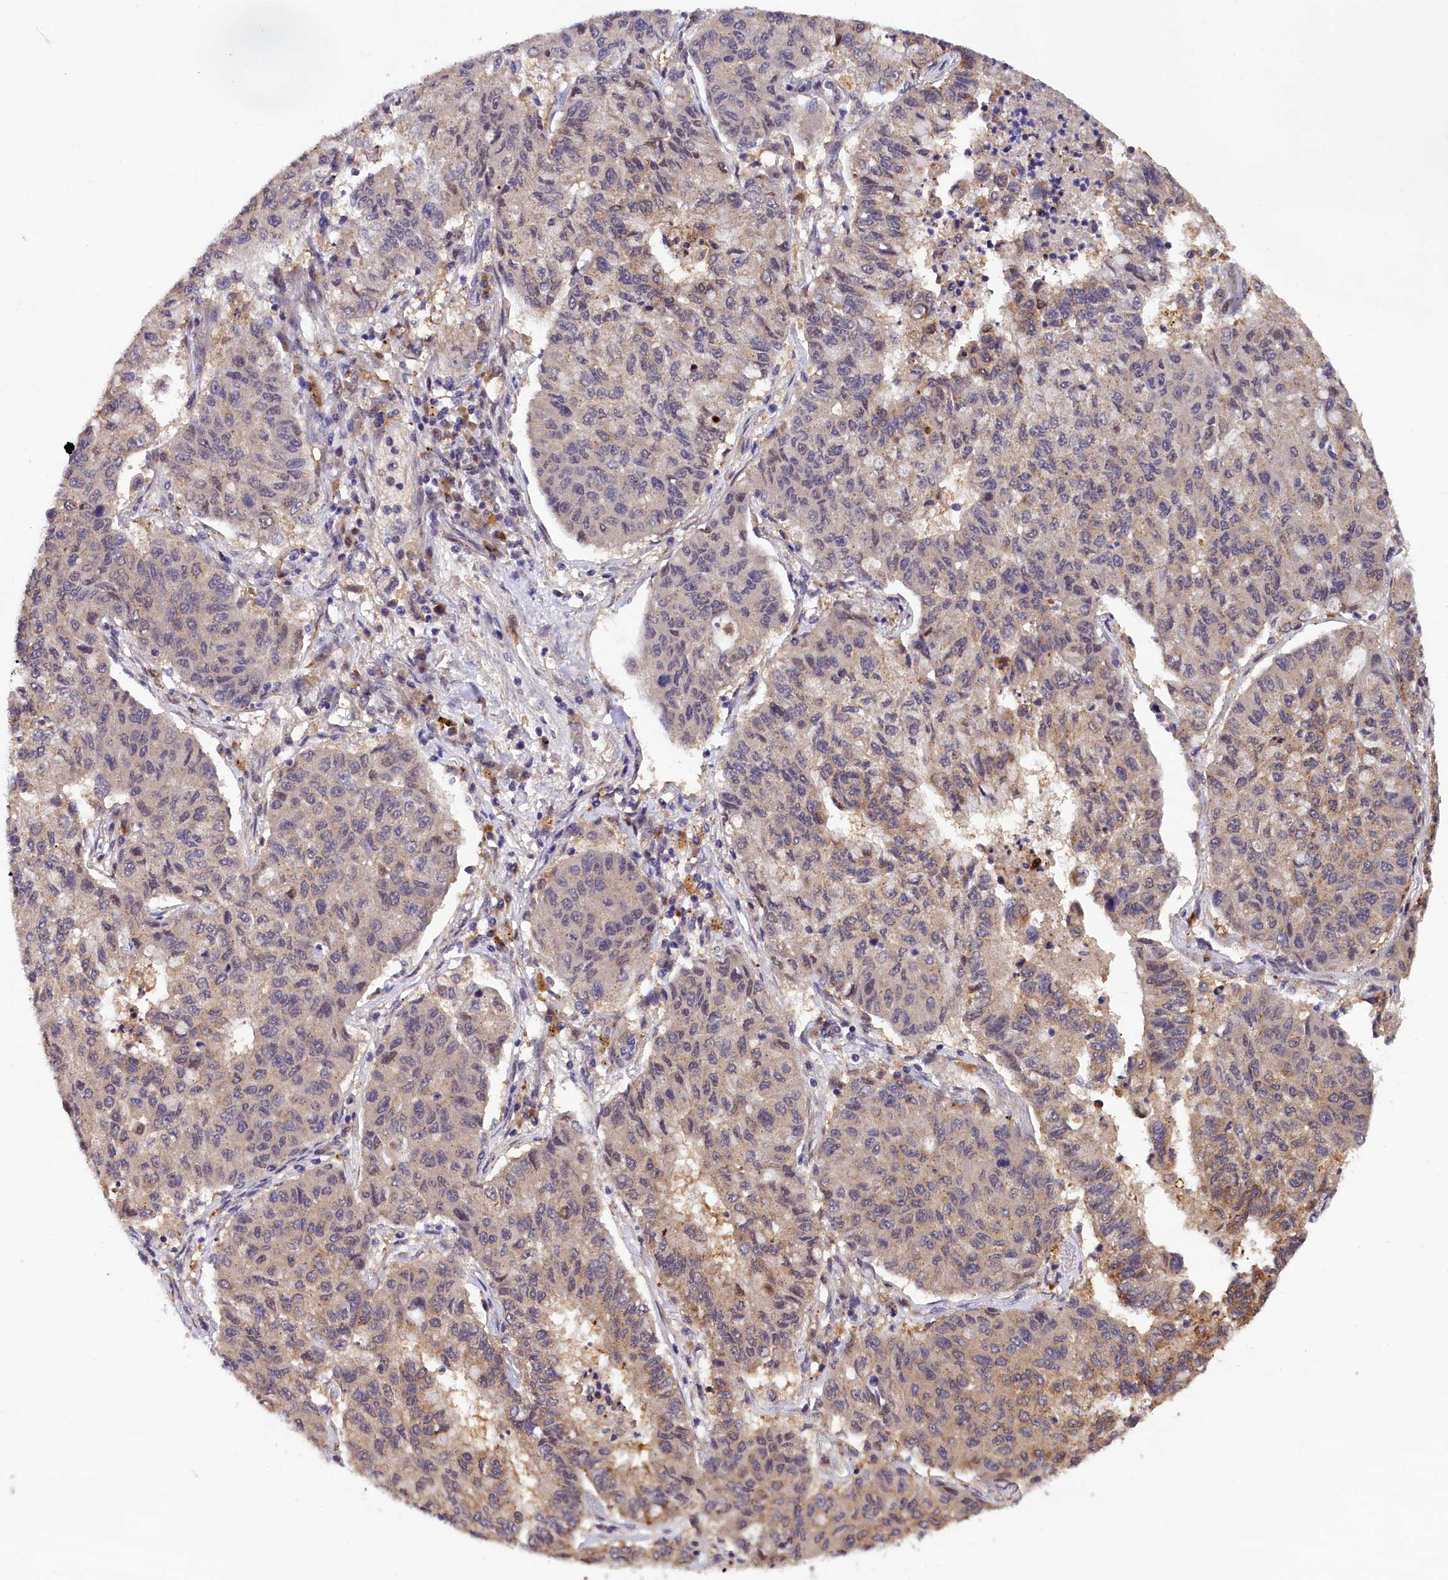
{"staining": {"intensity": "weak", "quantity": "25%-75%", "location": "cytoplasmic/membranous"}, "tissue": "lung cancer", "cell_type": "Tumor cells", "image_type": "cancer", "snomed": [{"axis": "morphology", "description": "Squamous cell carcinoma, NOS"}, {"axis": "topography", "description": "Lung"}], "caption": "Tumor cells exhibit low levels of weak cytoplasmic/membranous staining in about 25%-75% of cells in human squamous cell carcinoma (lung).", "gene": "NAIP", "patient": {"sex": "male", "age": 74}}